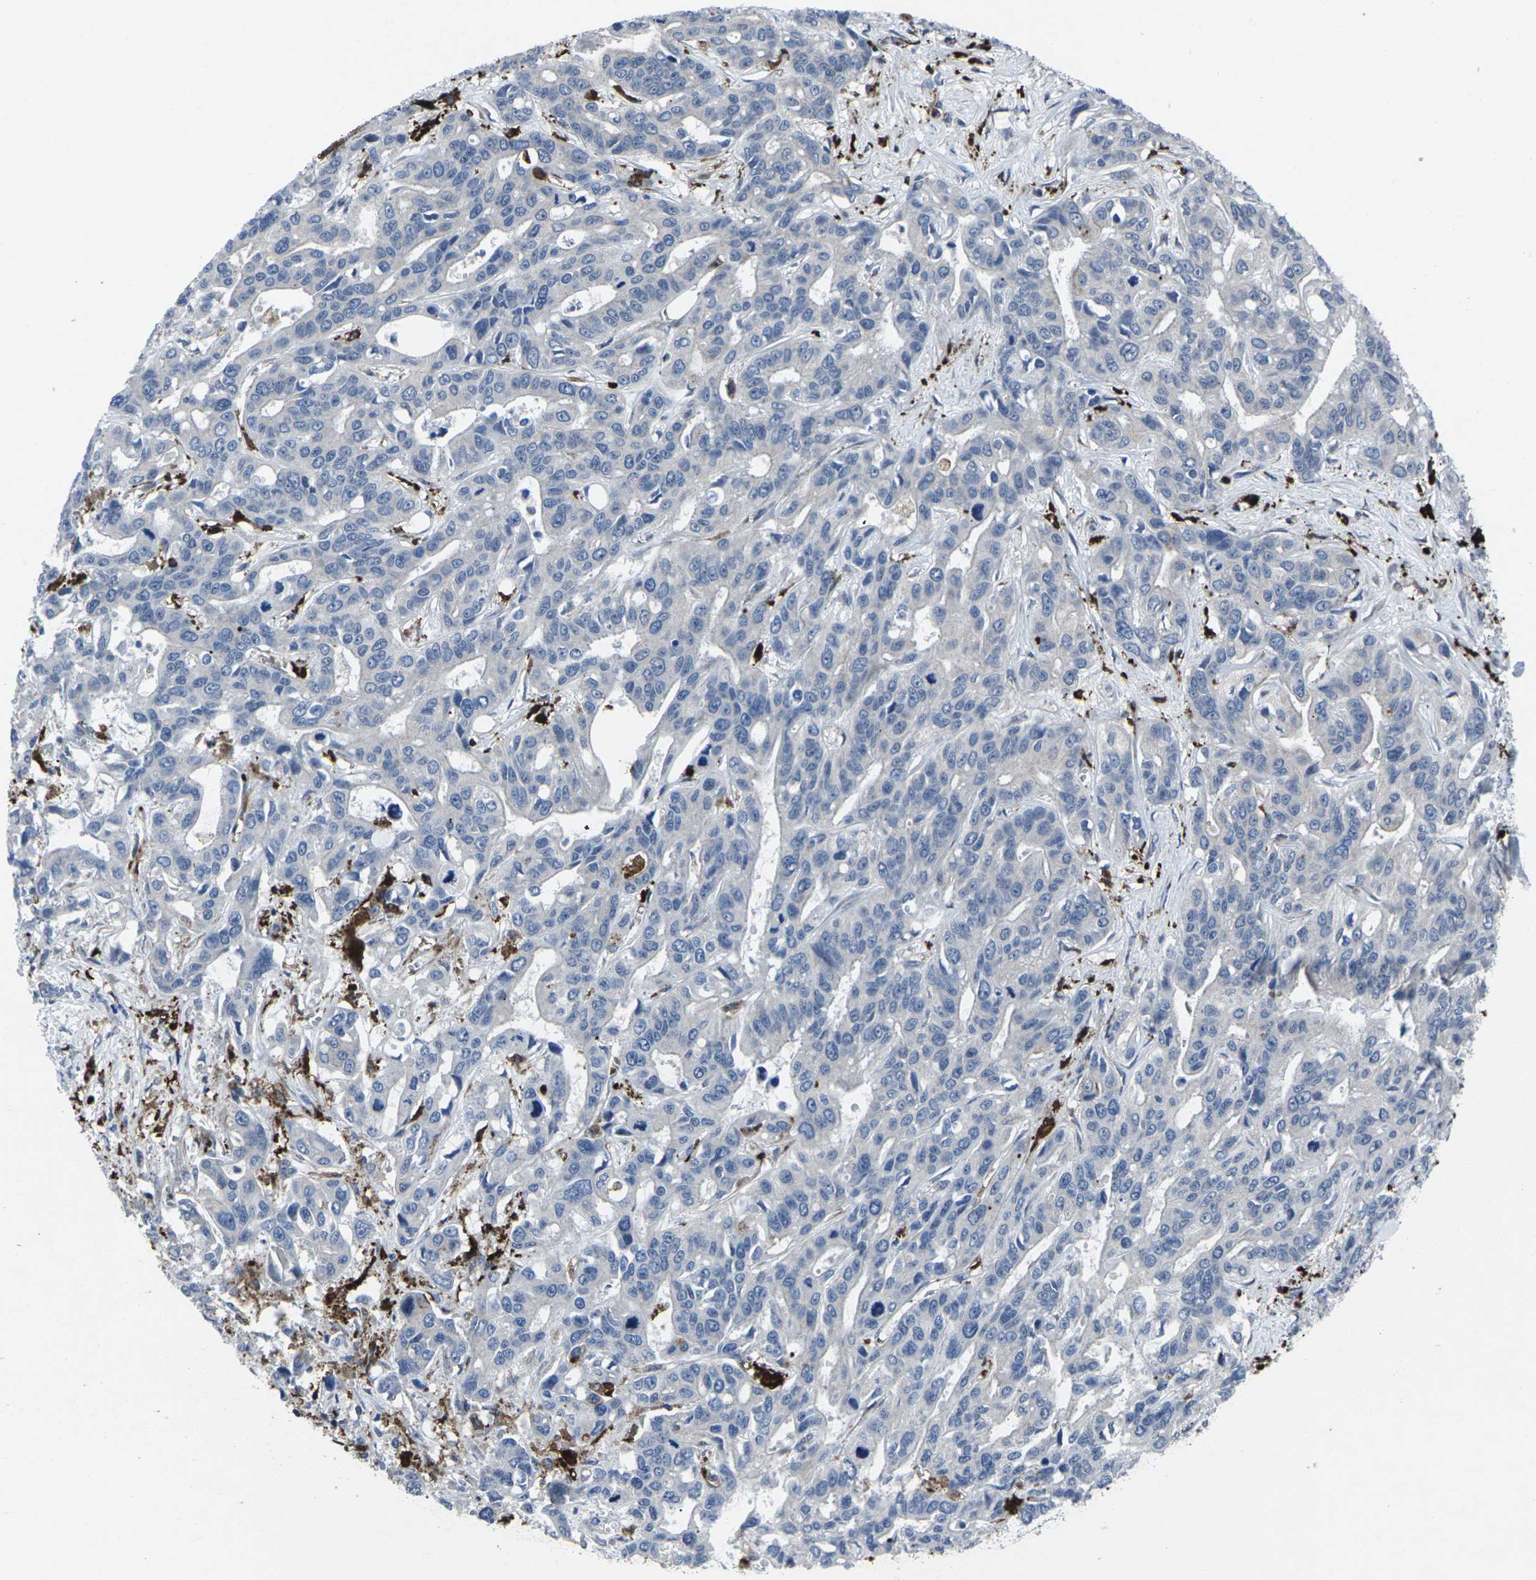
{"staining": {"intensity": "negative", "quantity": "none", "location": "none"}, "tissue": "liver cancer", "cell_type": "Tumor cells", "image_type": "cancer", "snomed": [{"axis": "morphology", "description": "Cholangiocarcinoma"}, {"axis": "topography", "description": "Liver"}], "caption": "Immunohistochemistry (IHC) of human liver cancer (cholangiocarcinoma) shows no expression in tumor cells.", "gene": "STAT4", "patient": {"sex": "female", "age": 65}}